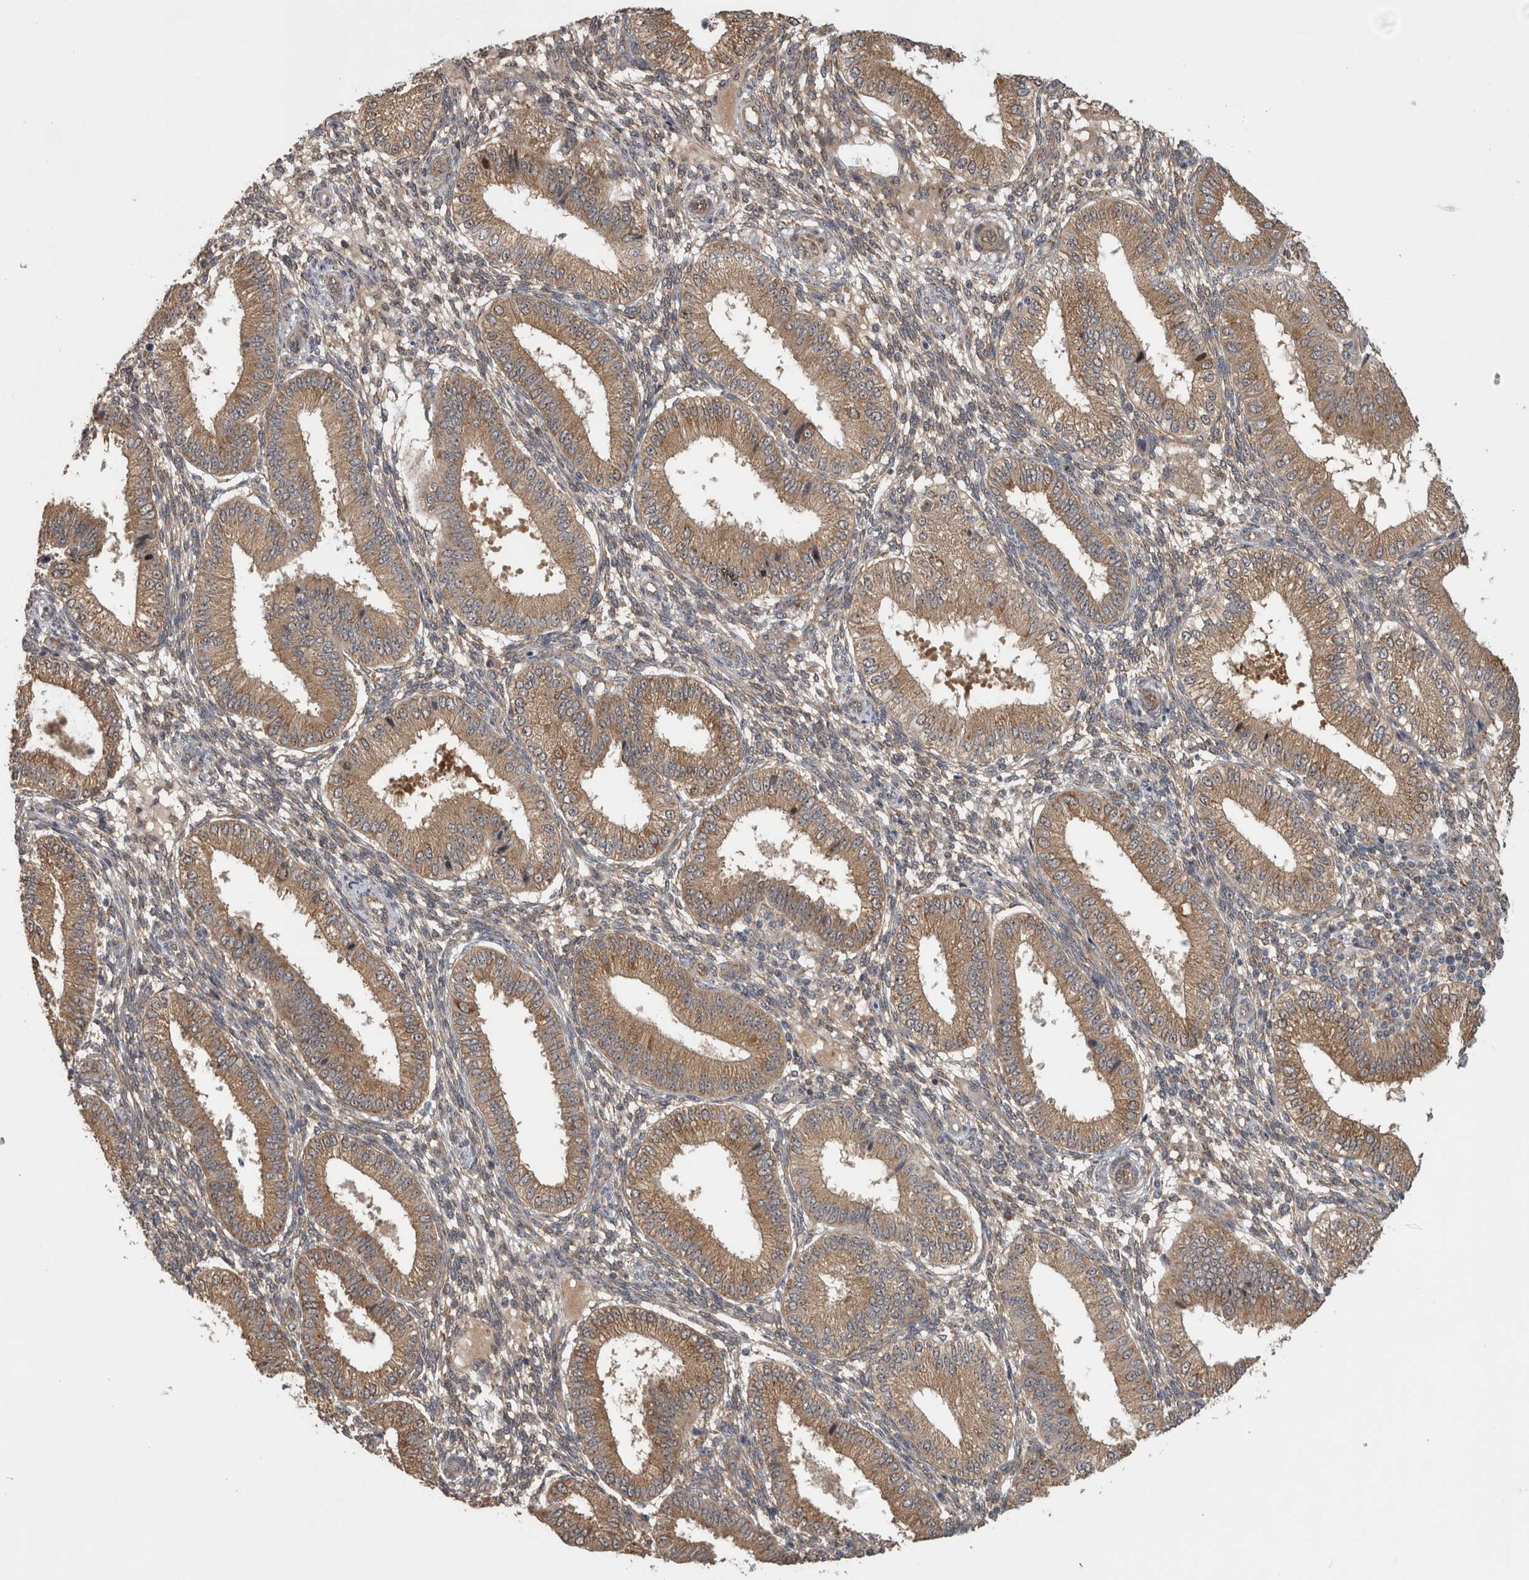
{"staining": {"intensity": "weak", "quantity": "25%-75%", "location": "cytoplasmic/membranous"}, "tissue": "endometrium", "cell_type": "Cells in endometrial stroma", "image_type": "normal", "snomed": [{"axis": "morphology", "description": "Normal tissue, NOS"}, {"axis": "topography", "description": "Endometrium"}], "caption": "Protein staining reveals weak cytoplasmic/membranous expression in about 25%-75% of cells in endometrial stroma in benign endometrium.", "gene": "ATXN2", "patient": {"sex": "female", "age": 39}}